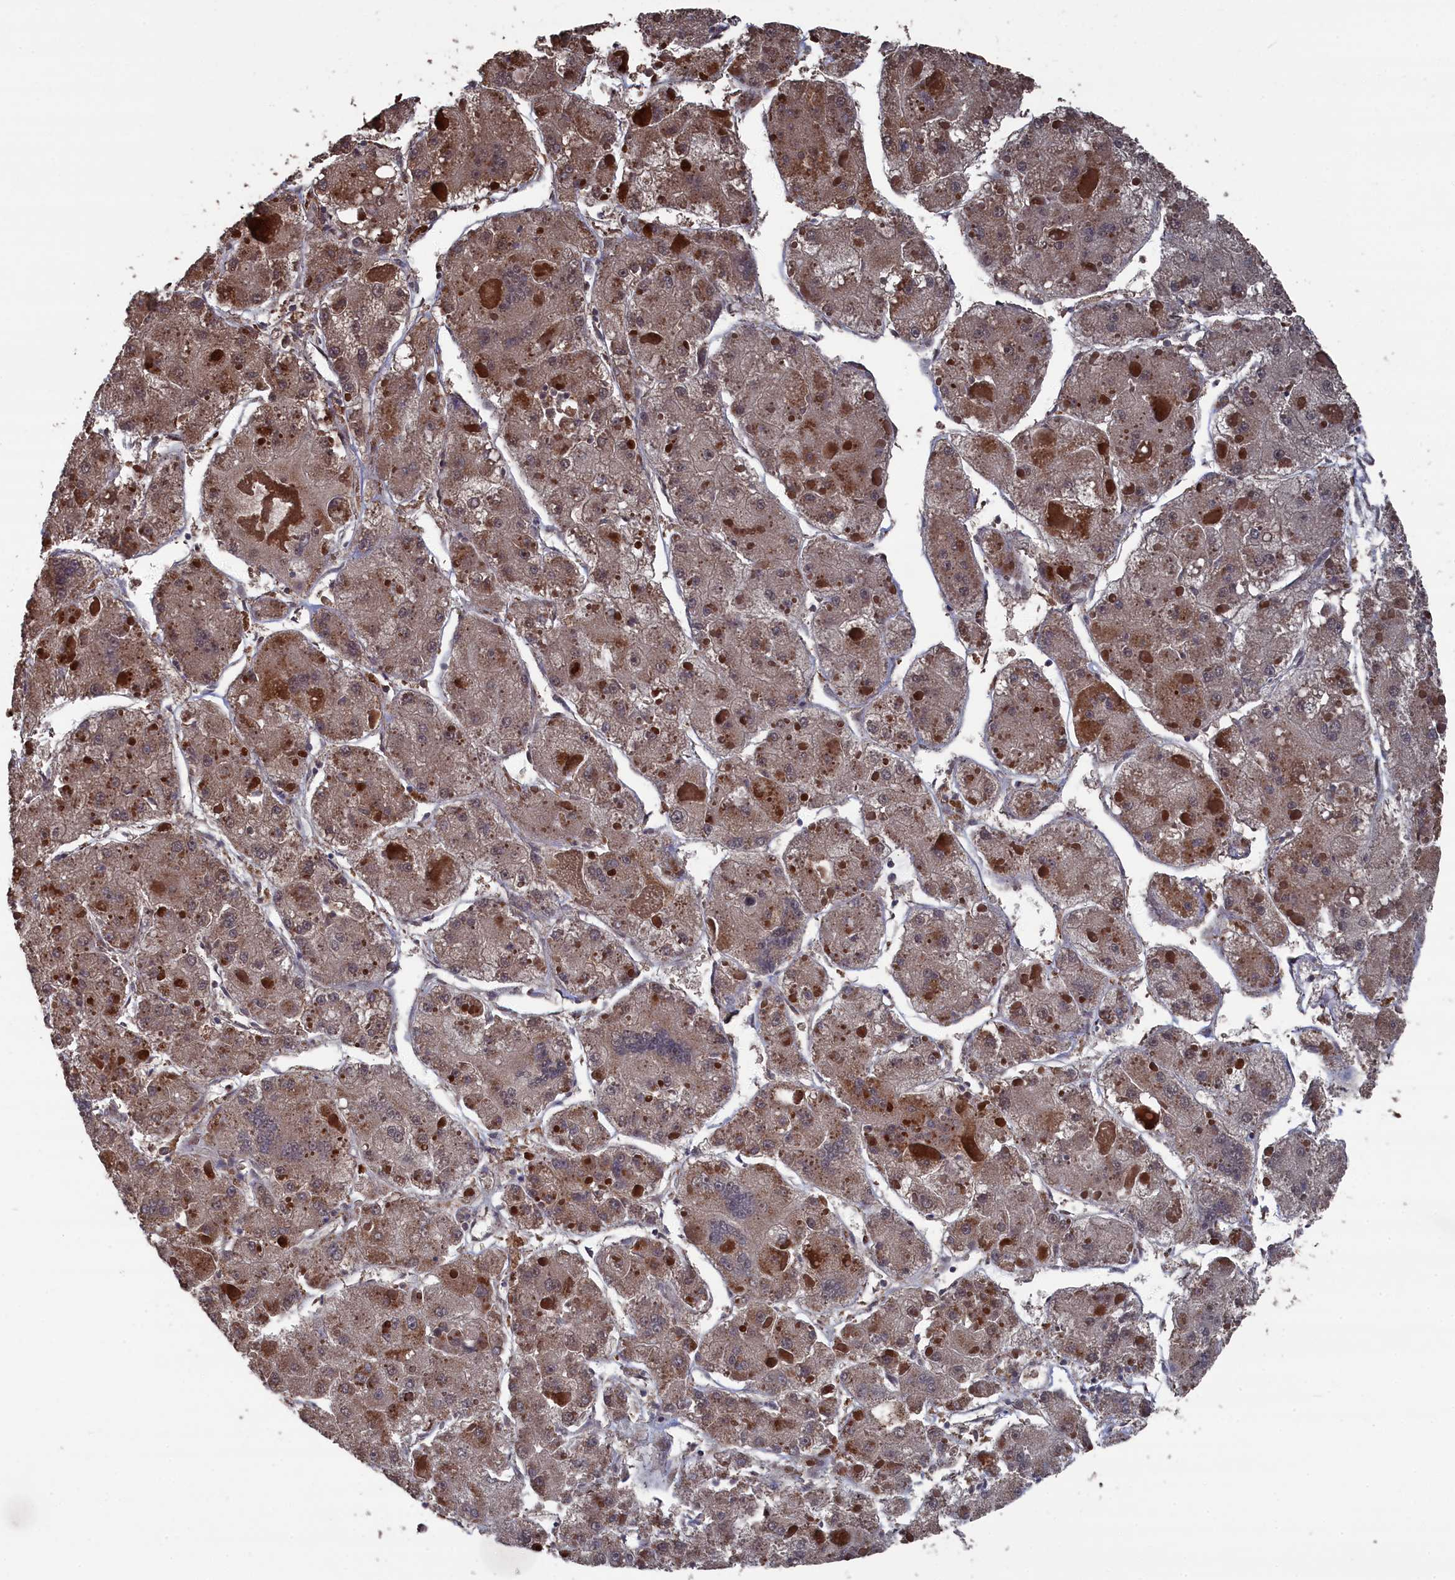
{"staining": {"intensity": "moderate", "quantity": ">75%", "location": "cytoplasmic/membranous"}, "tissue": "liver cancer", "cell_type": "Tumor cells", "image_type": "cancer", "snomed": [{"axis": "morphology", "description": "Carcinoma, Hepatocellular, NOS"}, {"axis": "topography", "description": "Liver"}], "caption": "Protein staining of liver cancer (hepatocellular carcinoma) tissue shows moderate cytoplasmic/membranous staining in about >75% of tumor cells. (Stains: DAB in brown, nuclei in blue, Microscopy: brightfield microscopy at high magnification).", "gene": "CEACAM21", "patient": {"sex": "female", "age": 73}}